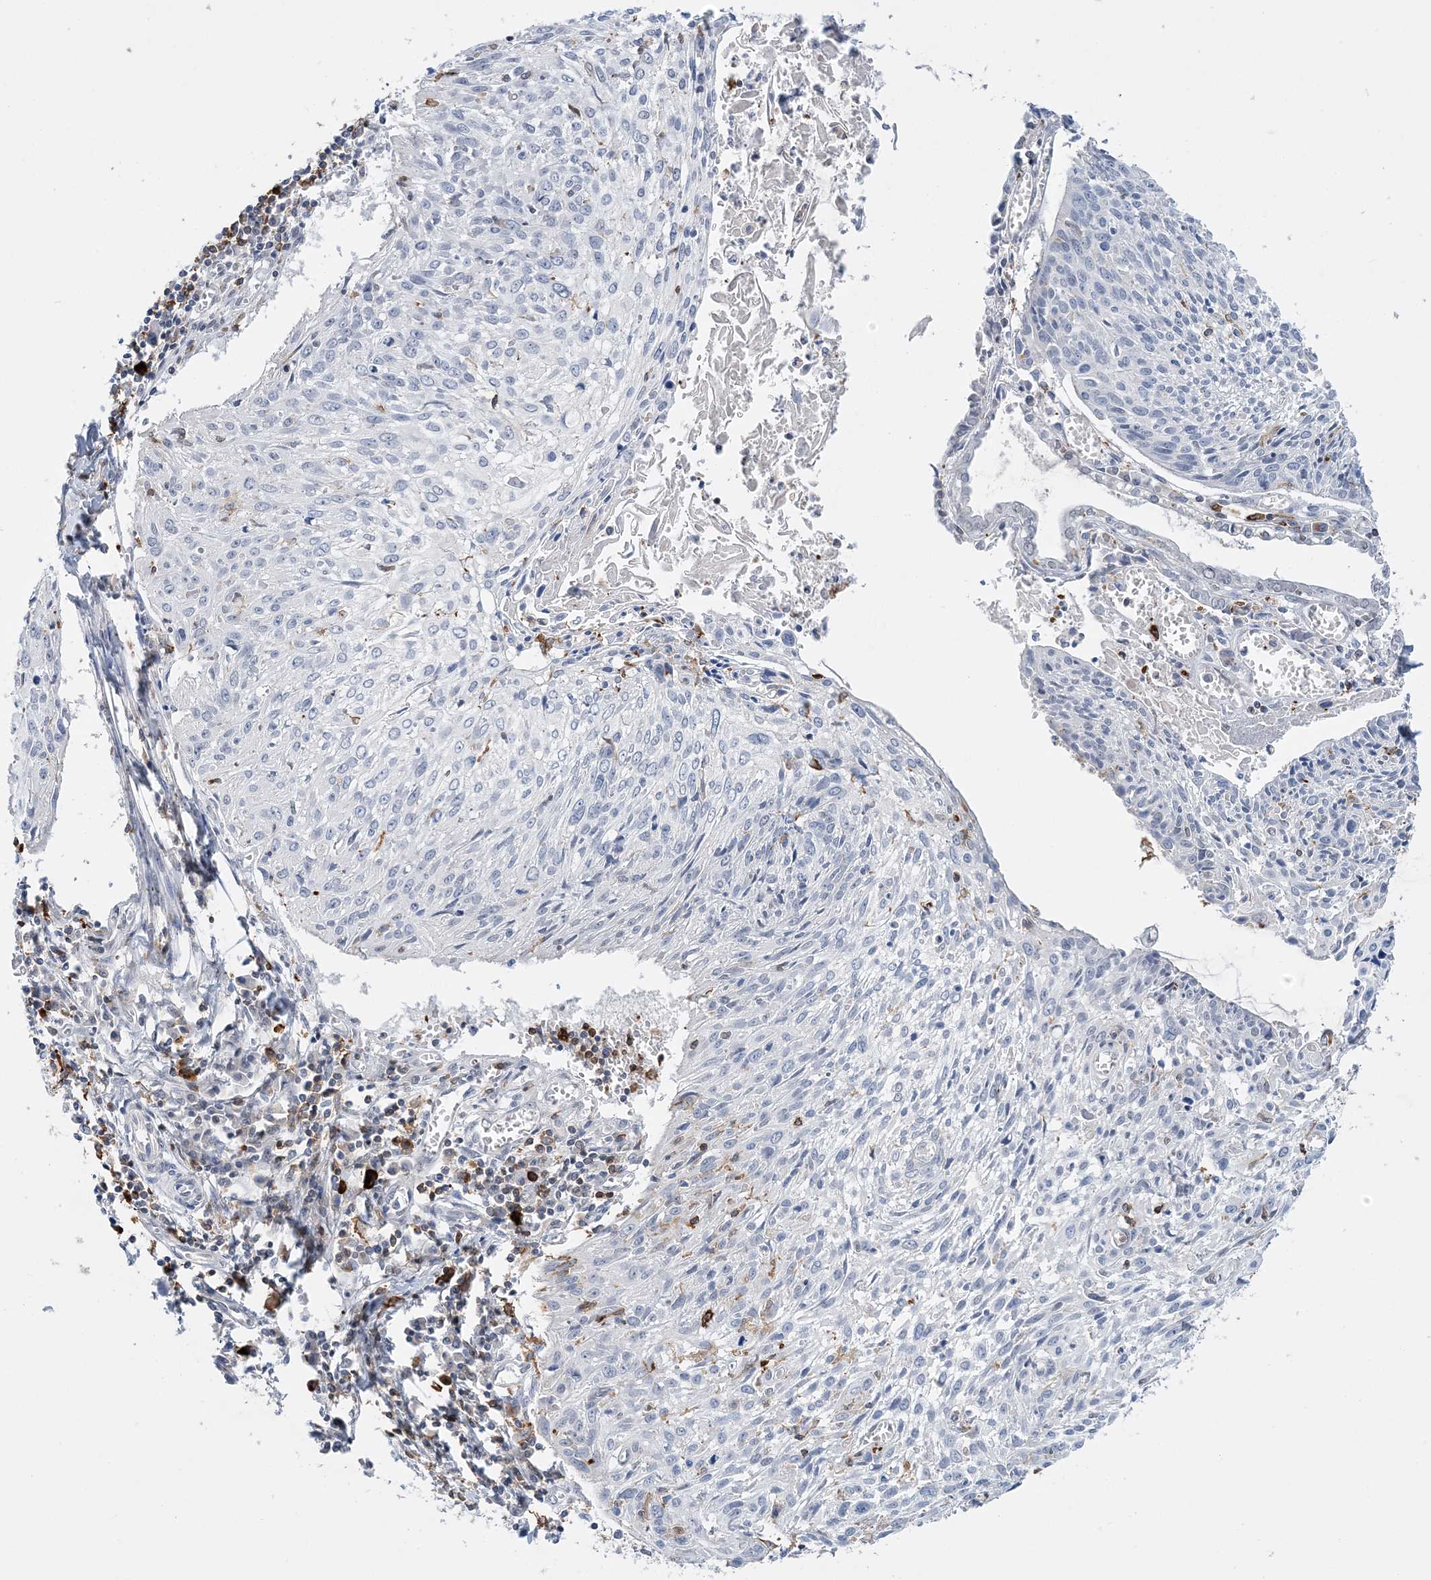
{"staining": {"intensity": "negative", "quantity": "none", "location": "none"}, "tissue": "cervical cancer", "cell_type": "Tumor cells", "image_type": "cancer", "snomed": [{"axis": "morphology", "description": "Squamous cell carcinoma, NOS"}, {"axis": "topography", "description": "Cervix"}], "caption": "Protein analysis of cervical cancer (squamous cell carcinoma) displays no significant staining in tumor cells.", "gene": "PRMT9", "patient": {"sex": "female", "age": 51}}